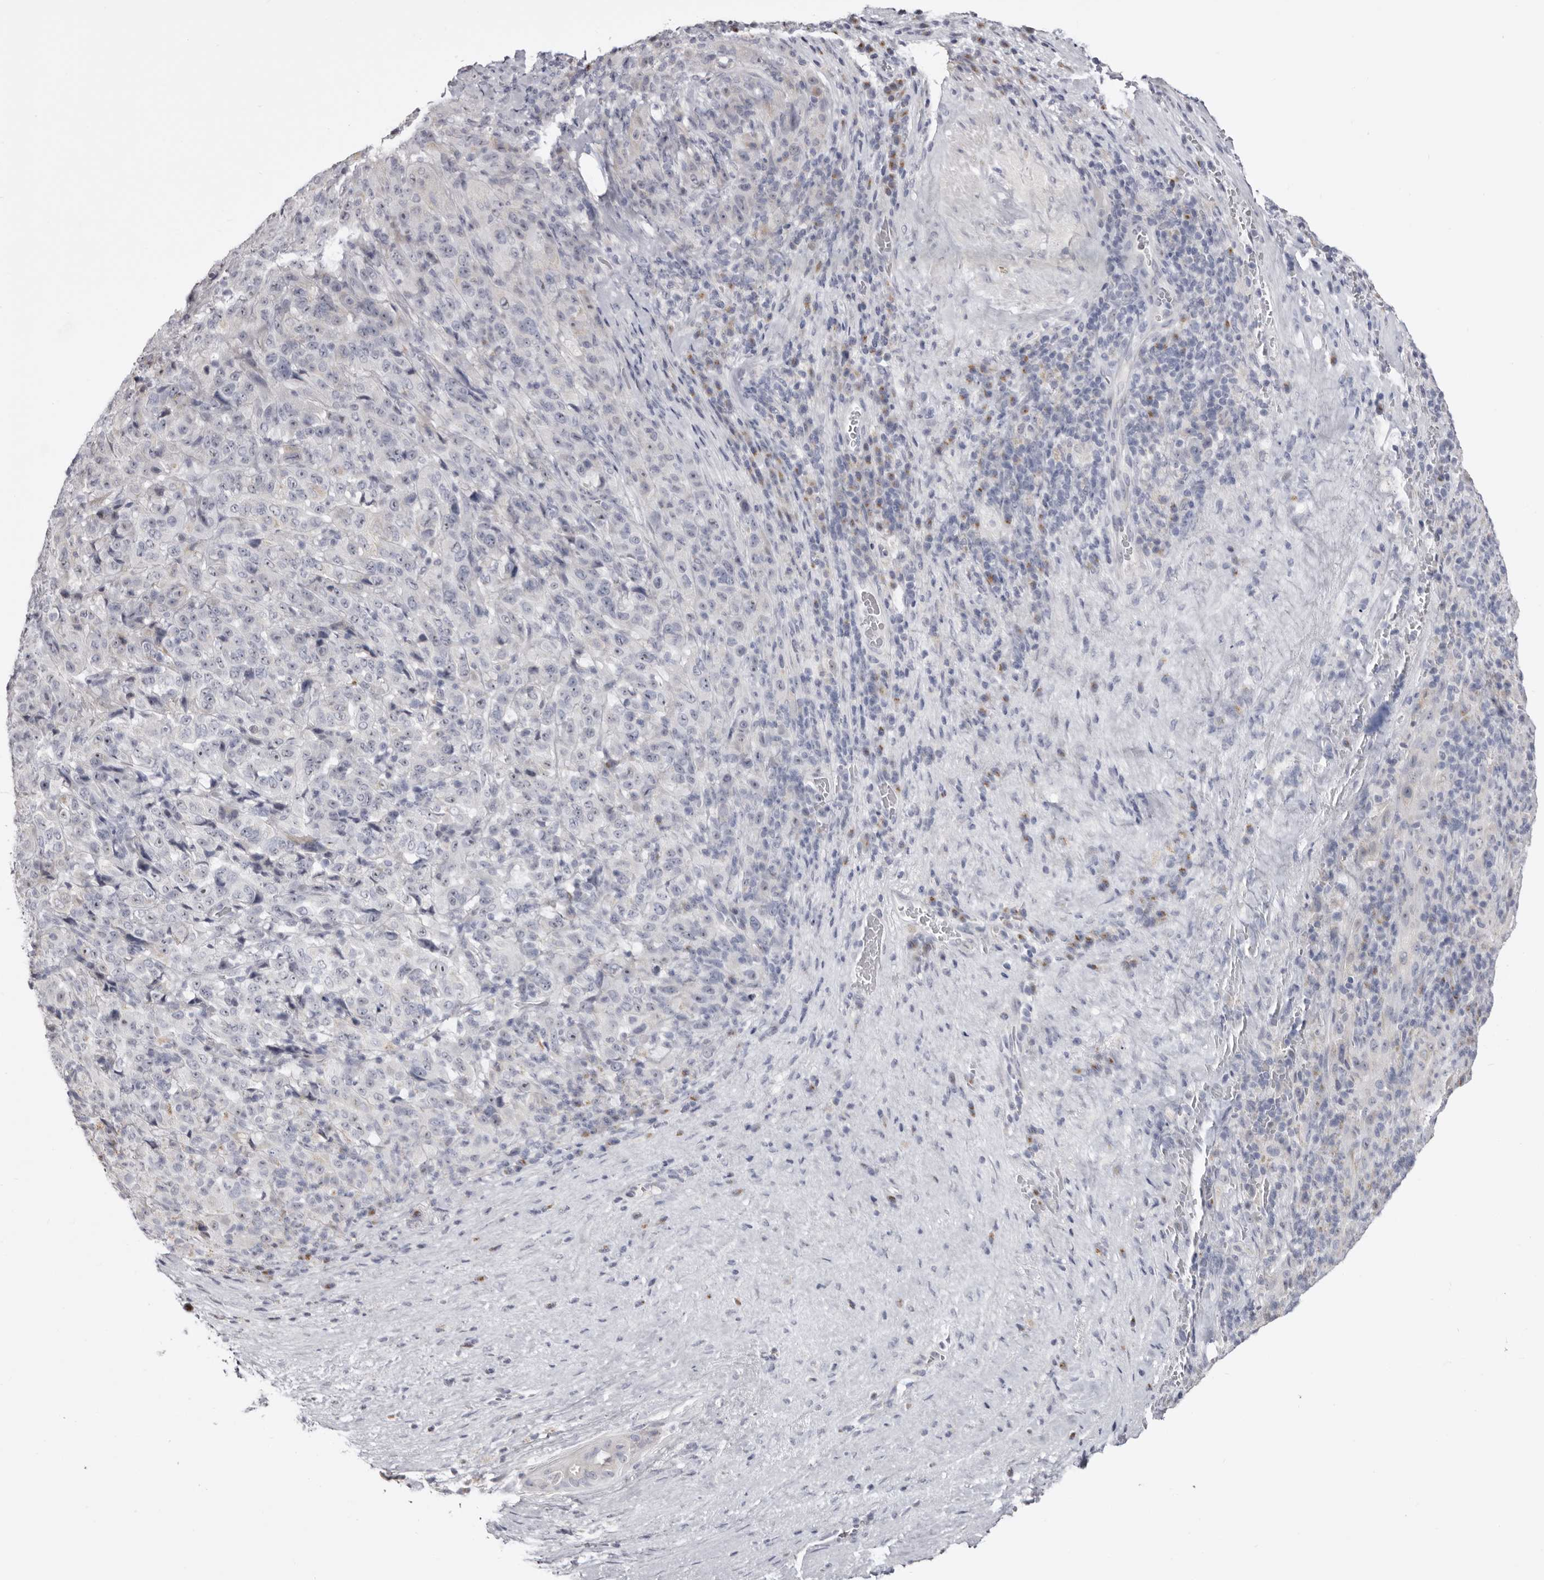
{"staining": {"intensity": "negative", "quantity": "none", "location": "none"}, "tissue": "pancreatic cancer", "cell_type": "Tumor cells", "image_type": "cancer", "snomed": [{"axis": "morphology", "description": "Adenocarcinoma, NOS"}, {"axis": "topography", "description": "Pancreas"}], "caption": "IHC micrograph of human pancreatic cancer stained for a protein (brown), which reveals no staining in tumor cells.", "gene": "CASQ1", "patient": {"sex": "male", "age": 63}}